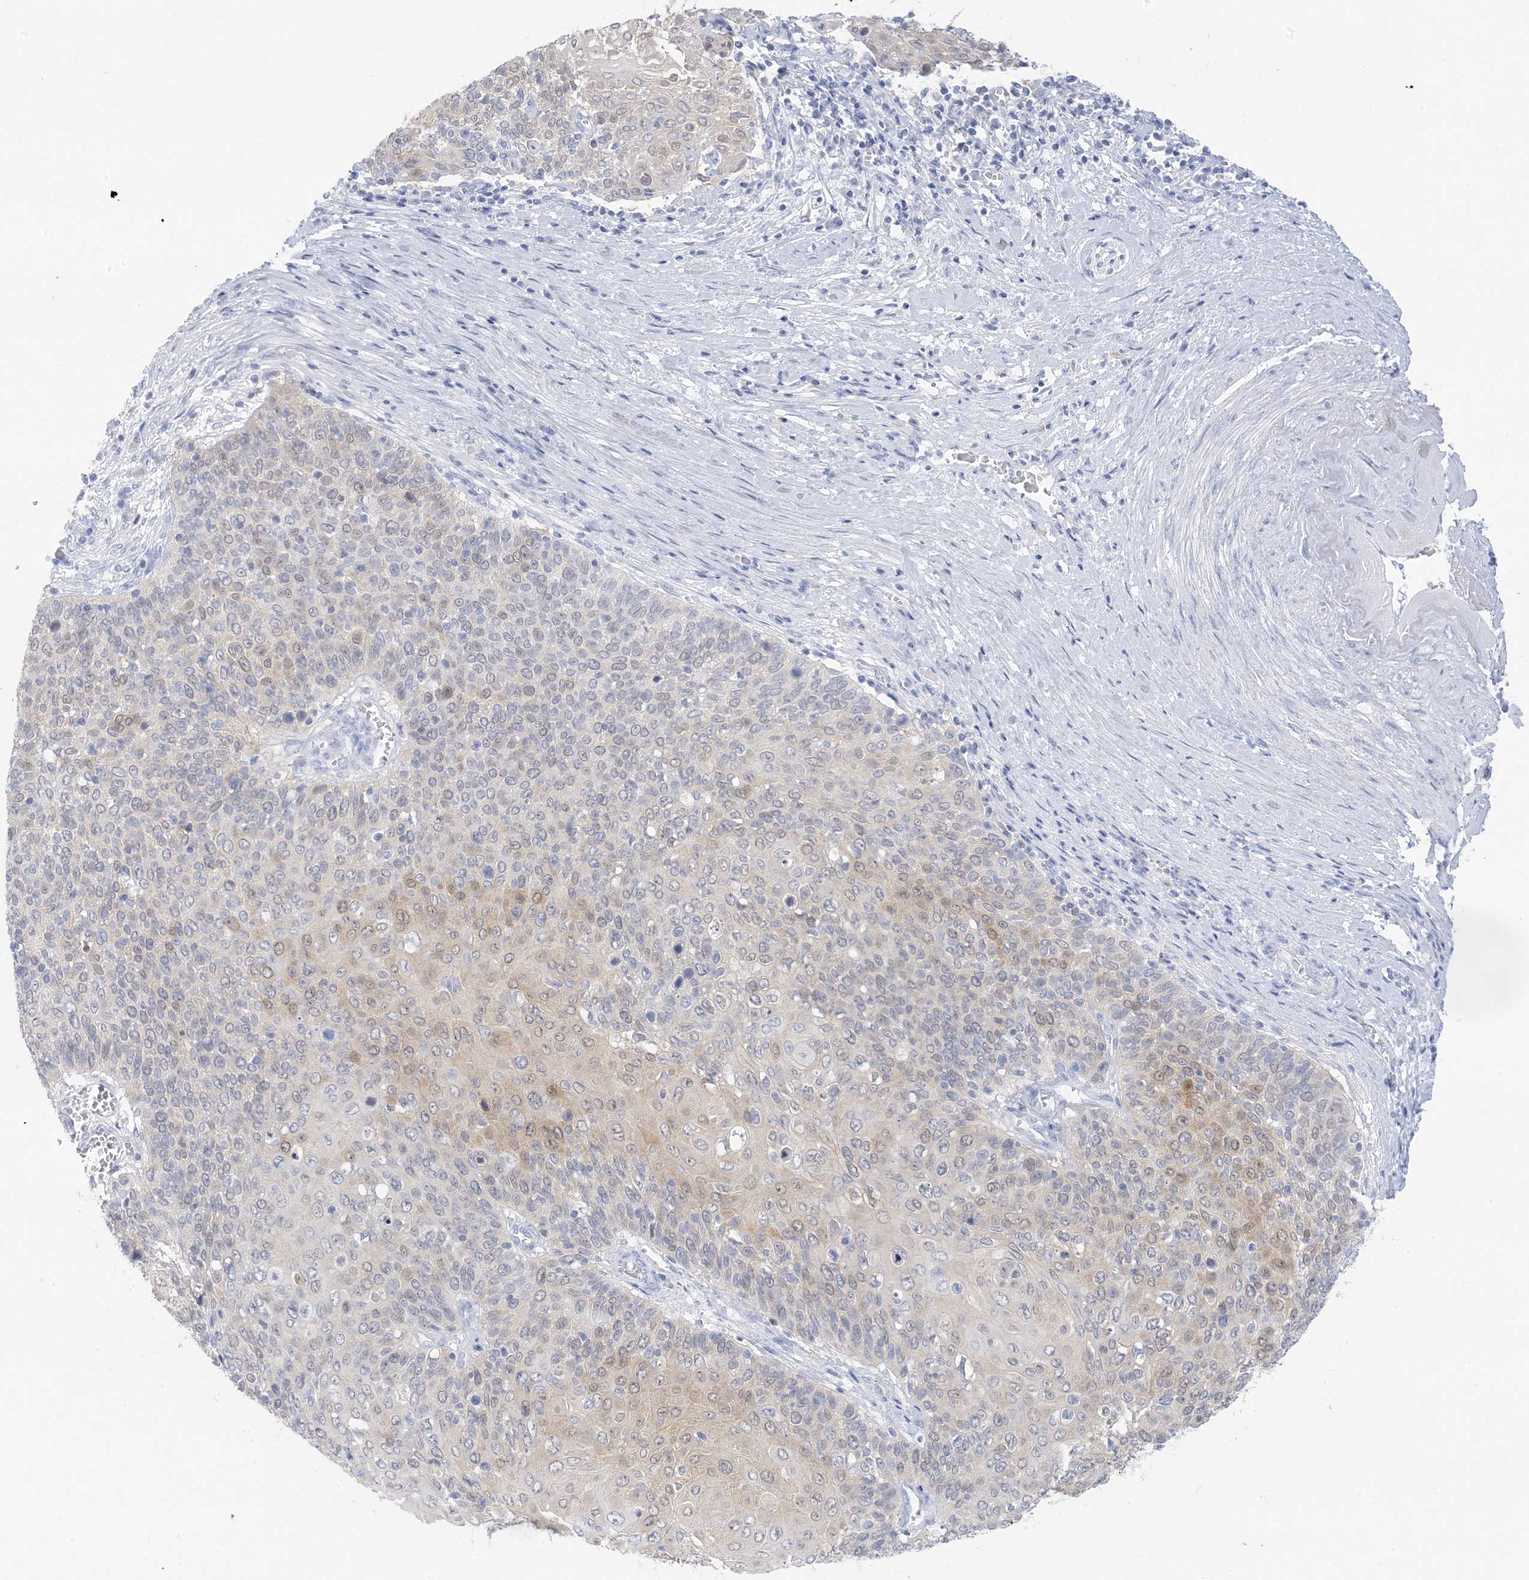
{"staining": {"intensity": "weak", "quantity": "<25%", "location": "cytoplasmic/membranous"}, "tissue": "cervical cancer", "cell_type": "Tumor cells", "image_type": "cancer", "snomed": [{"axis": "morphology", "description": "Squamous cell carcinoma, NOS"}, {"axis": "topography", "description": "Cervix"}], "caption": "High power microscopy photomicrograph of an immunohistochemistry (IHC) histopathology image of cervical cancer (squamous cell carcinoma), revealing no significant staining in tumor cells. Brightfield microscopy of immunohistochemistry stained with DAB (brown) and hematoxylin (blue), captured at high magnification.", "gene": "SH3YL1", "patient": {"sex": "female", "age": 39}}